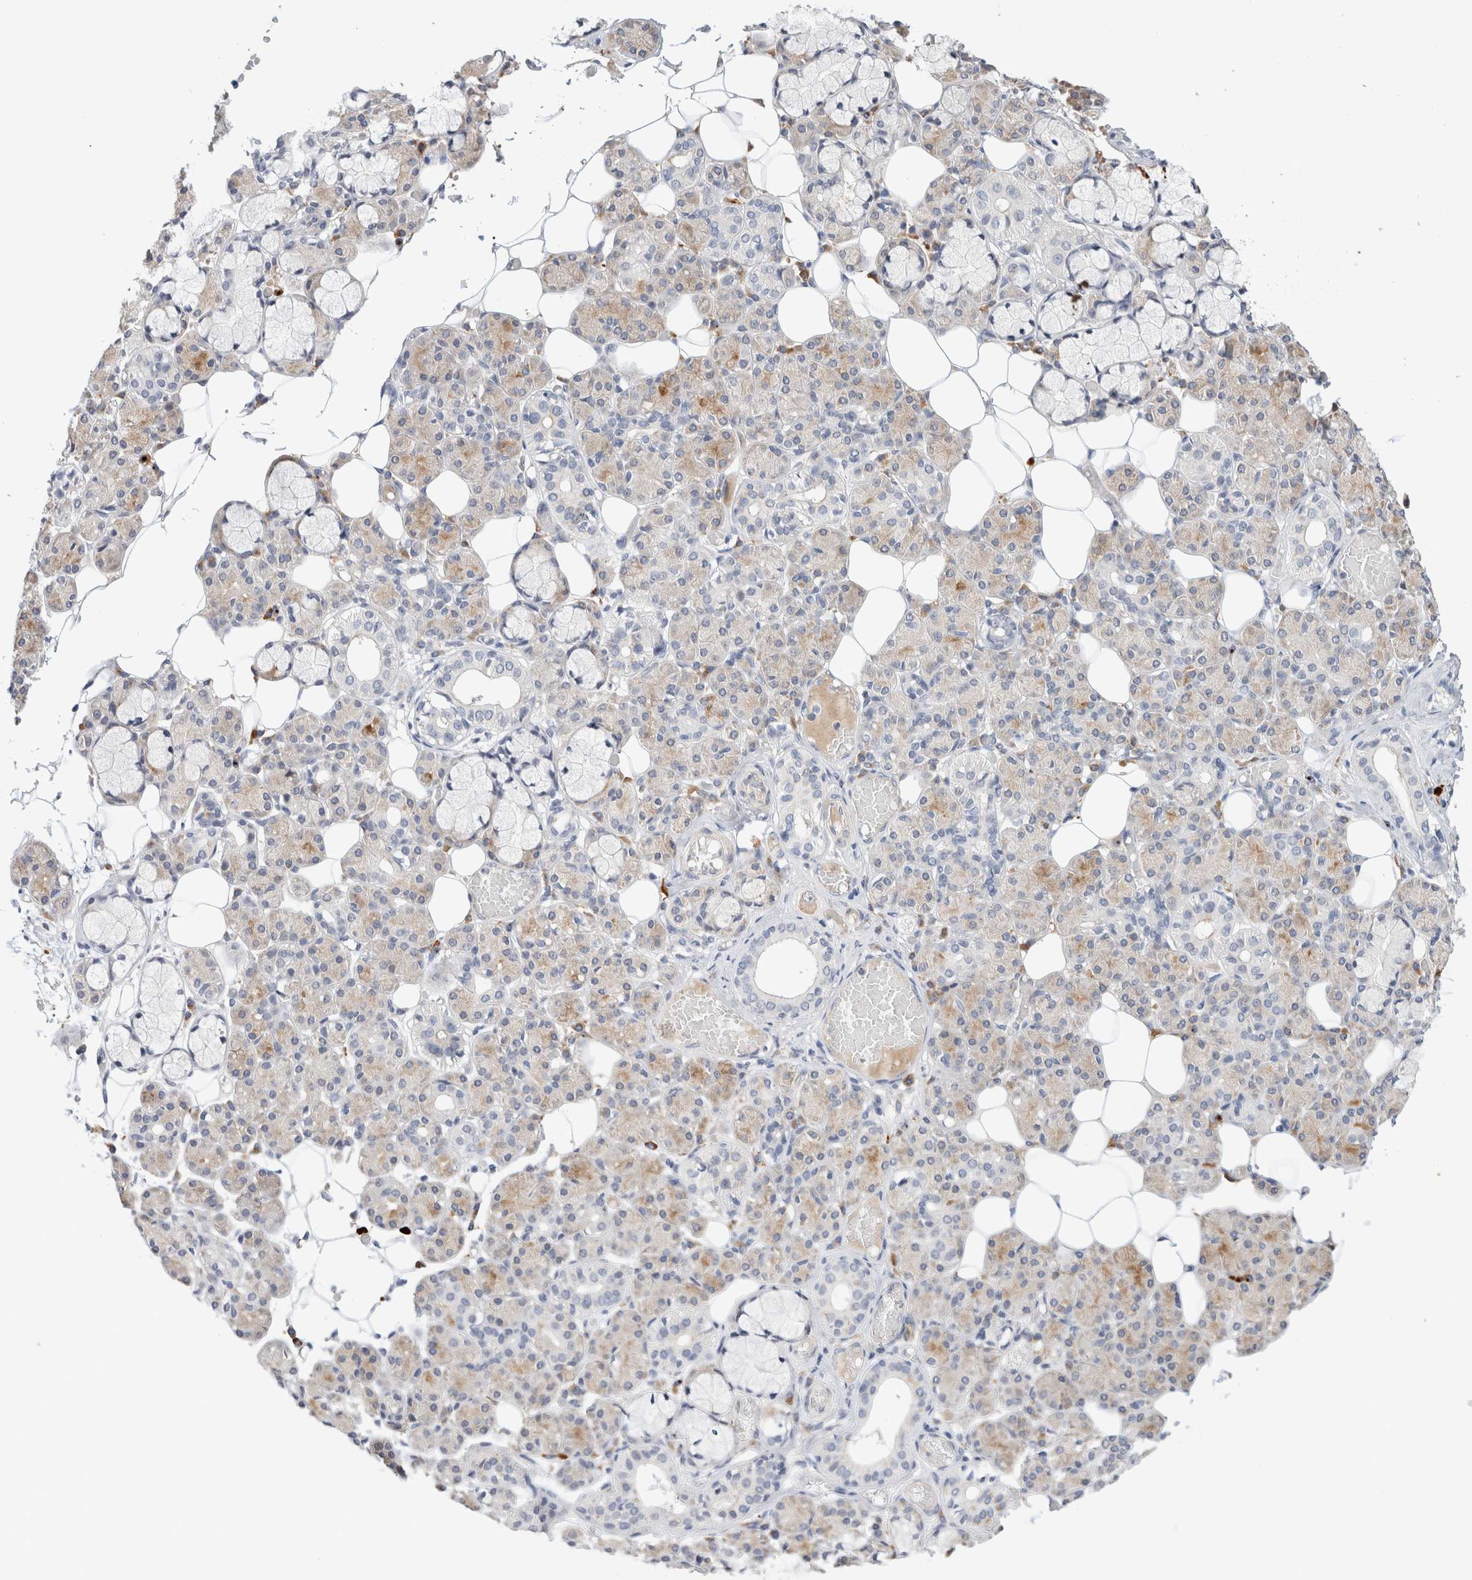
{"staining": {"intensity": "negative", "quantity": "none", "location": "none"}, "tissue": "salivary gland", "cell_type": "Glandular cells", "image_type": "normal", "snomed": [{"axis": "morphology", "description": "Normal tissue, NOS"}, {"axis": "topography", "description": "Salivary gland"}], "caption": "DAB immunohistochemical staining of benign human salivary gland demonstrates no significant positivity in glandular cells.", "gene": "SPRTN", "patient": {"sex": "male", "age": 63}}